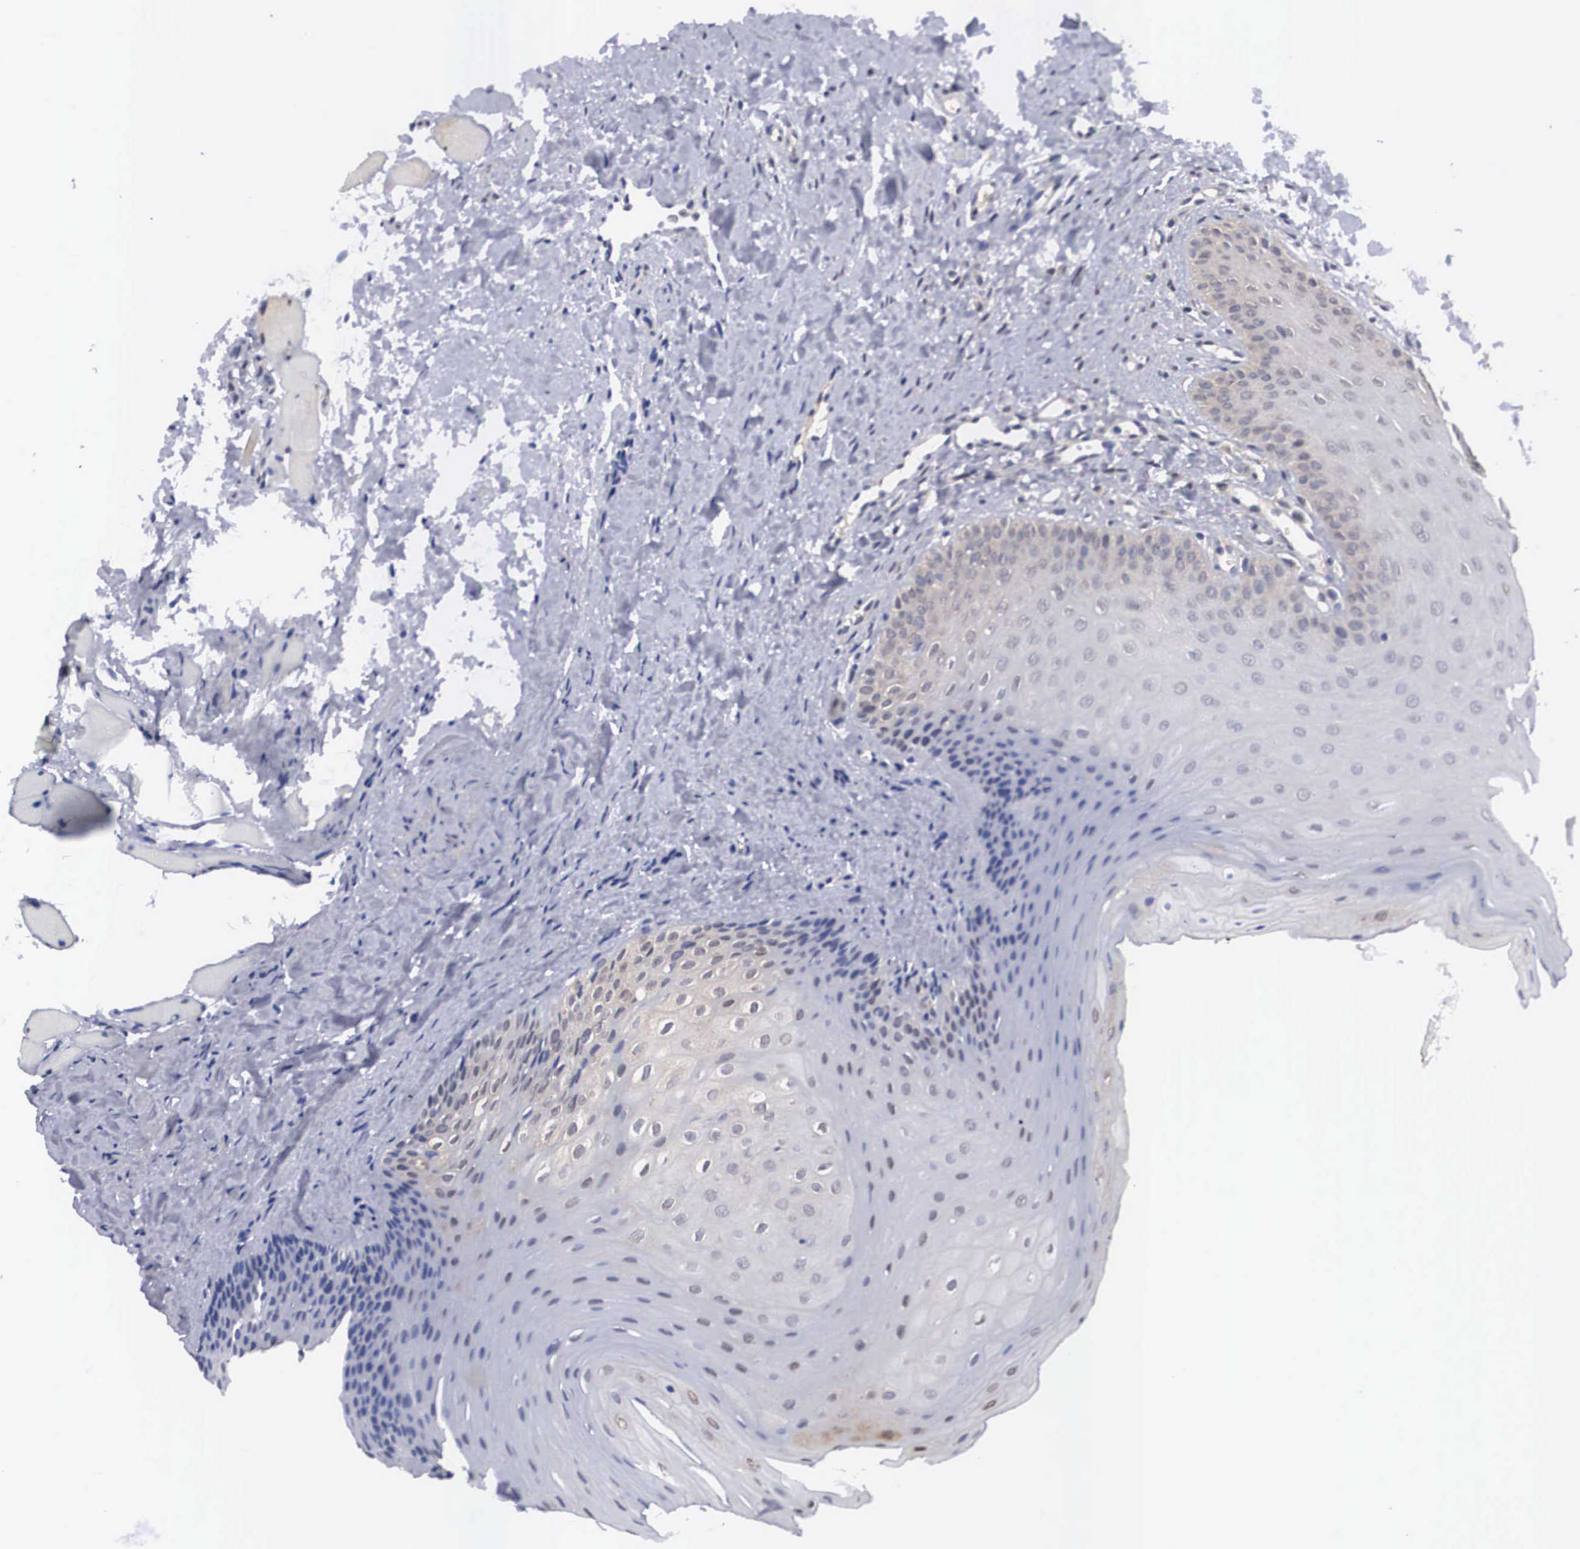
{"staining": {"intensity": "negative", "quantity": "none", "location": "none"}, "tissue": "oral mucosa", "cell_type": "Squamous epithelial cells", "image_type": "normal", "snomed": [{"axis": "morphology", "description": "Normal tissue, NOS"}, {"axis": "topography", "description": "Oral tissue"}], "caption": "A histopathology image of oral mucosa stained for a protein displays no brown staining in squamous epithelial cells. Brightfield microscopy of immunohistochemistry stained with DAB (brown) and hematoxylin (blue), captured at high magnification.", "gene": "OTX2", "patient": {"sex": "female", "age": 23}}